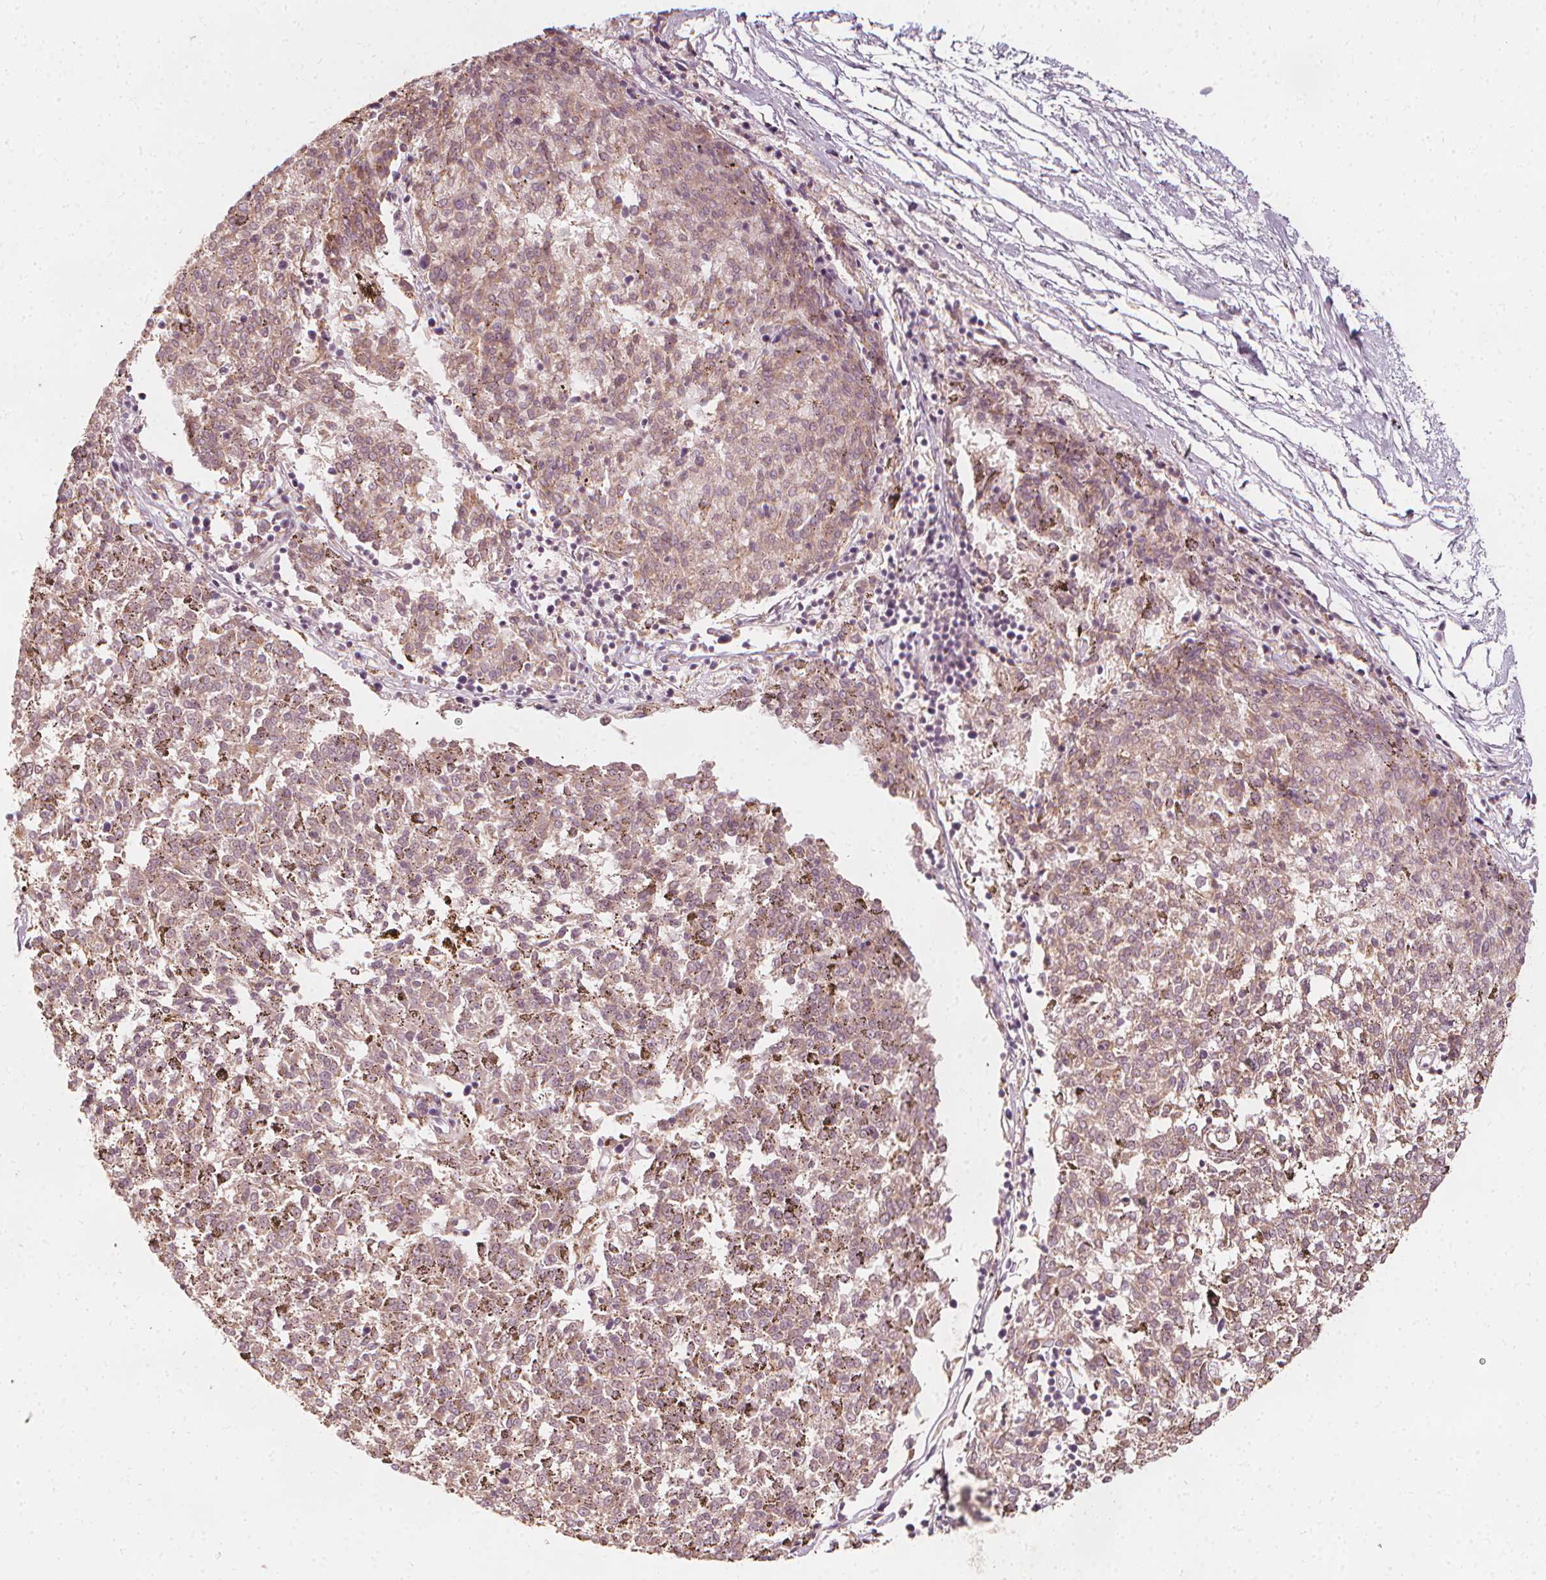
{"staining": {"intensity": "weak", "quantity": "25%-75%", "location": "cytoplasmic/membranous"}, "tissue": "melanoma", "cell_type": "Tumor cells", "image_type": "cancer", "snomed": [{"axis": "morphology", "description": "Malignant melanoma, NOS"}, {"axis": "topography", "description": "Skin"}], "caption": "Protein analysis of melanoma tissue reveals weak cytoplasmic/membranous staining in approximately 25%-75% of tumor cells.", "gene": "NPC1L1", "patient": {"sex": "female", "age": 72}}